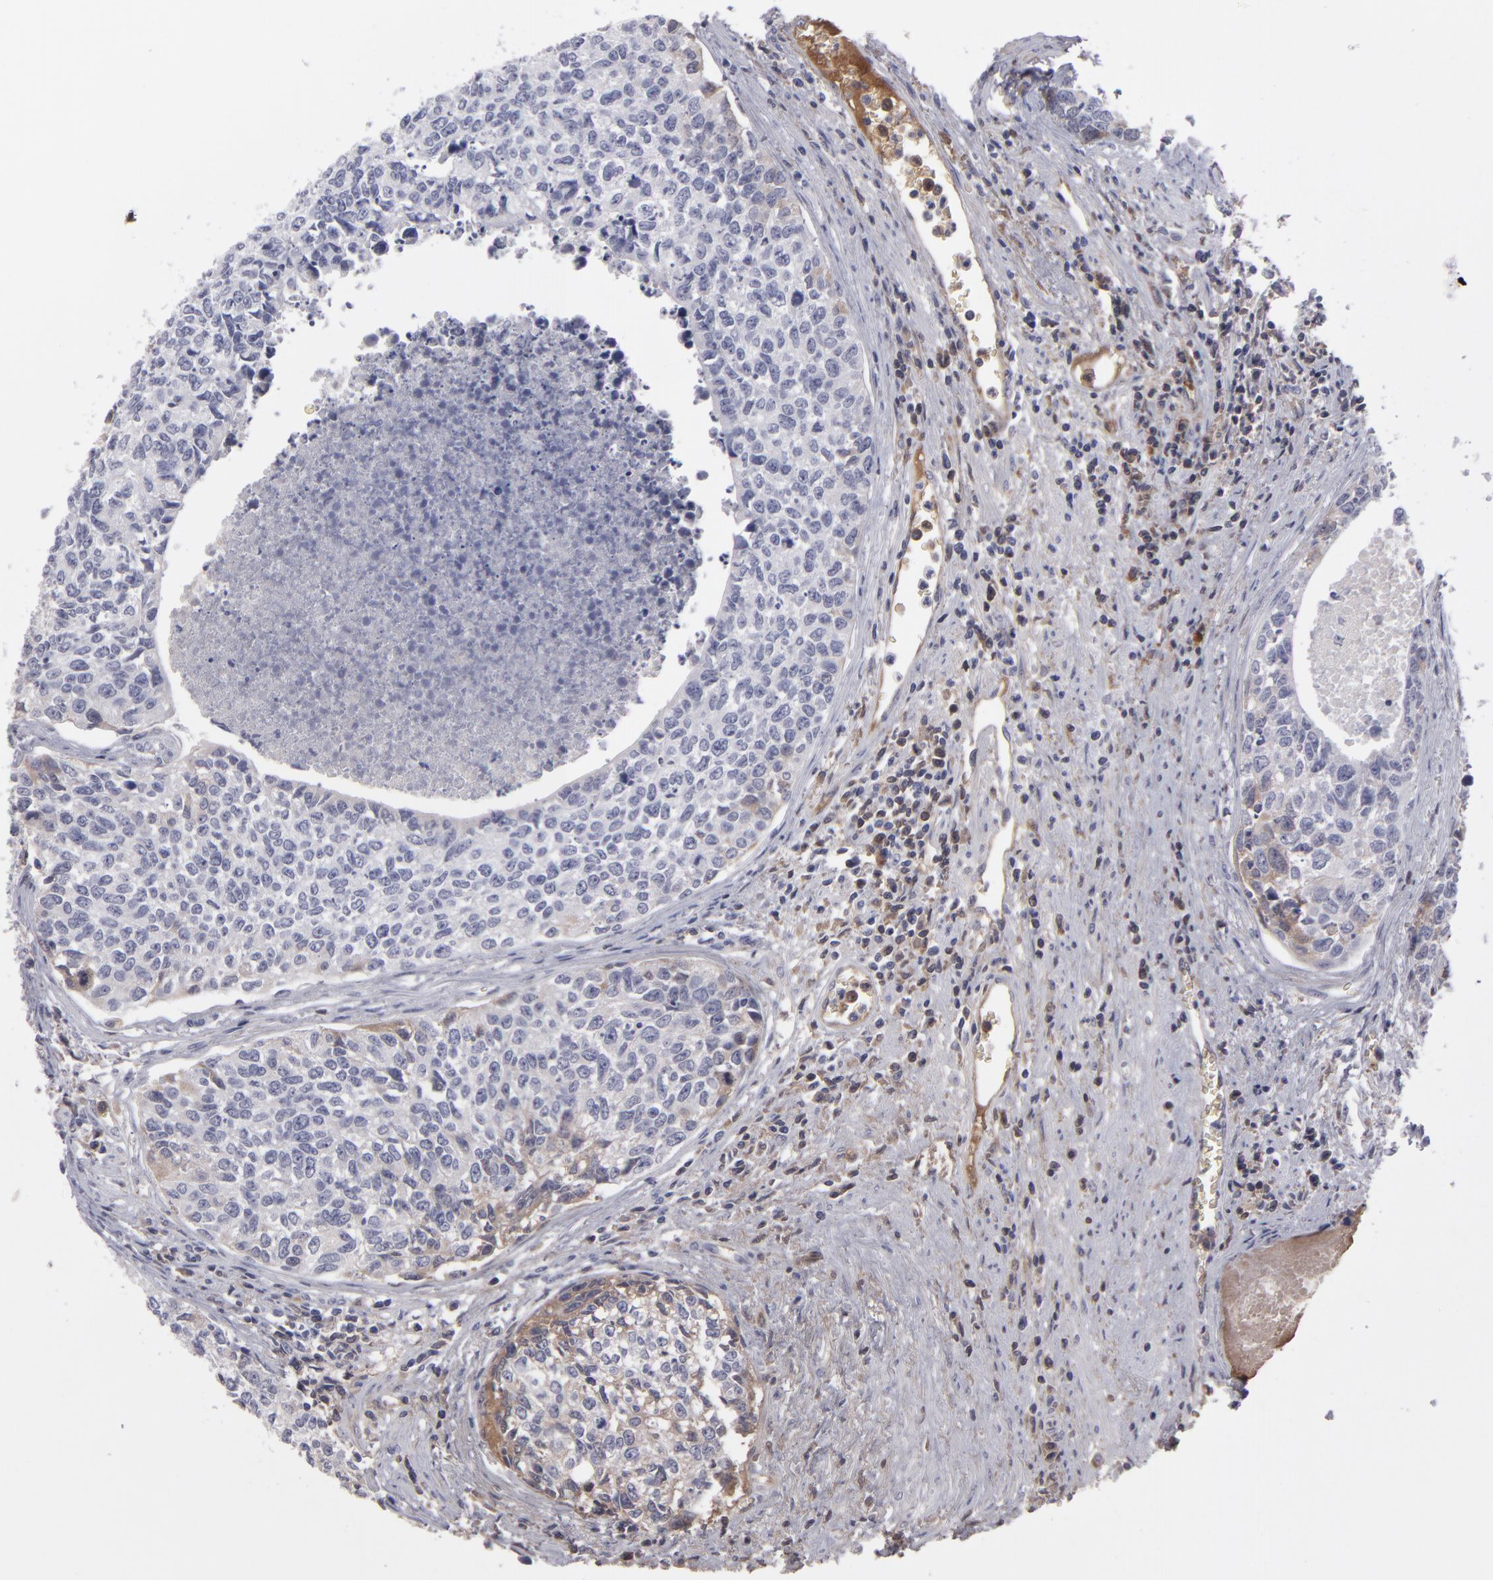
{"staining": {"intensity": "moderate", "quantity": "<25%", "location": "cytoplasmic/membranous"}, "tissue": "urothelial cancer", "cell_type": "Tumor cells", "image_type": "cancer", "snomed": [{"axis": "morphology", "description": "Urothelial carcinoma, High grade"}, {"axis": "topography", "description": "Urinary bladder"}], "caption": "Immunohistochemical staining of urothelial carcinoma (high-grade) demonstrates low levels of moderate cytoplasmic/membranous positivity in approximately <25% of tumor cells. The staining is performed using DAB (3,3'-diaminobenzidine) brown chromogen to label protein expression. The nuclei are counter-stained blue using hematoxylin.", "gene": "ITIH4", "patient": {"sex": "male", "age": 81}}